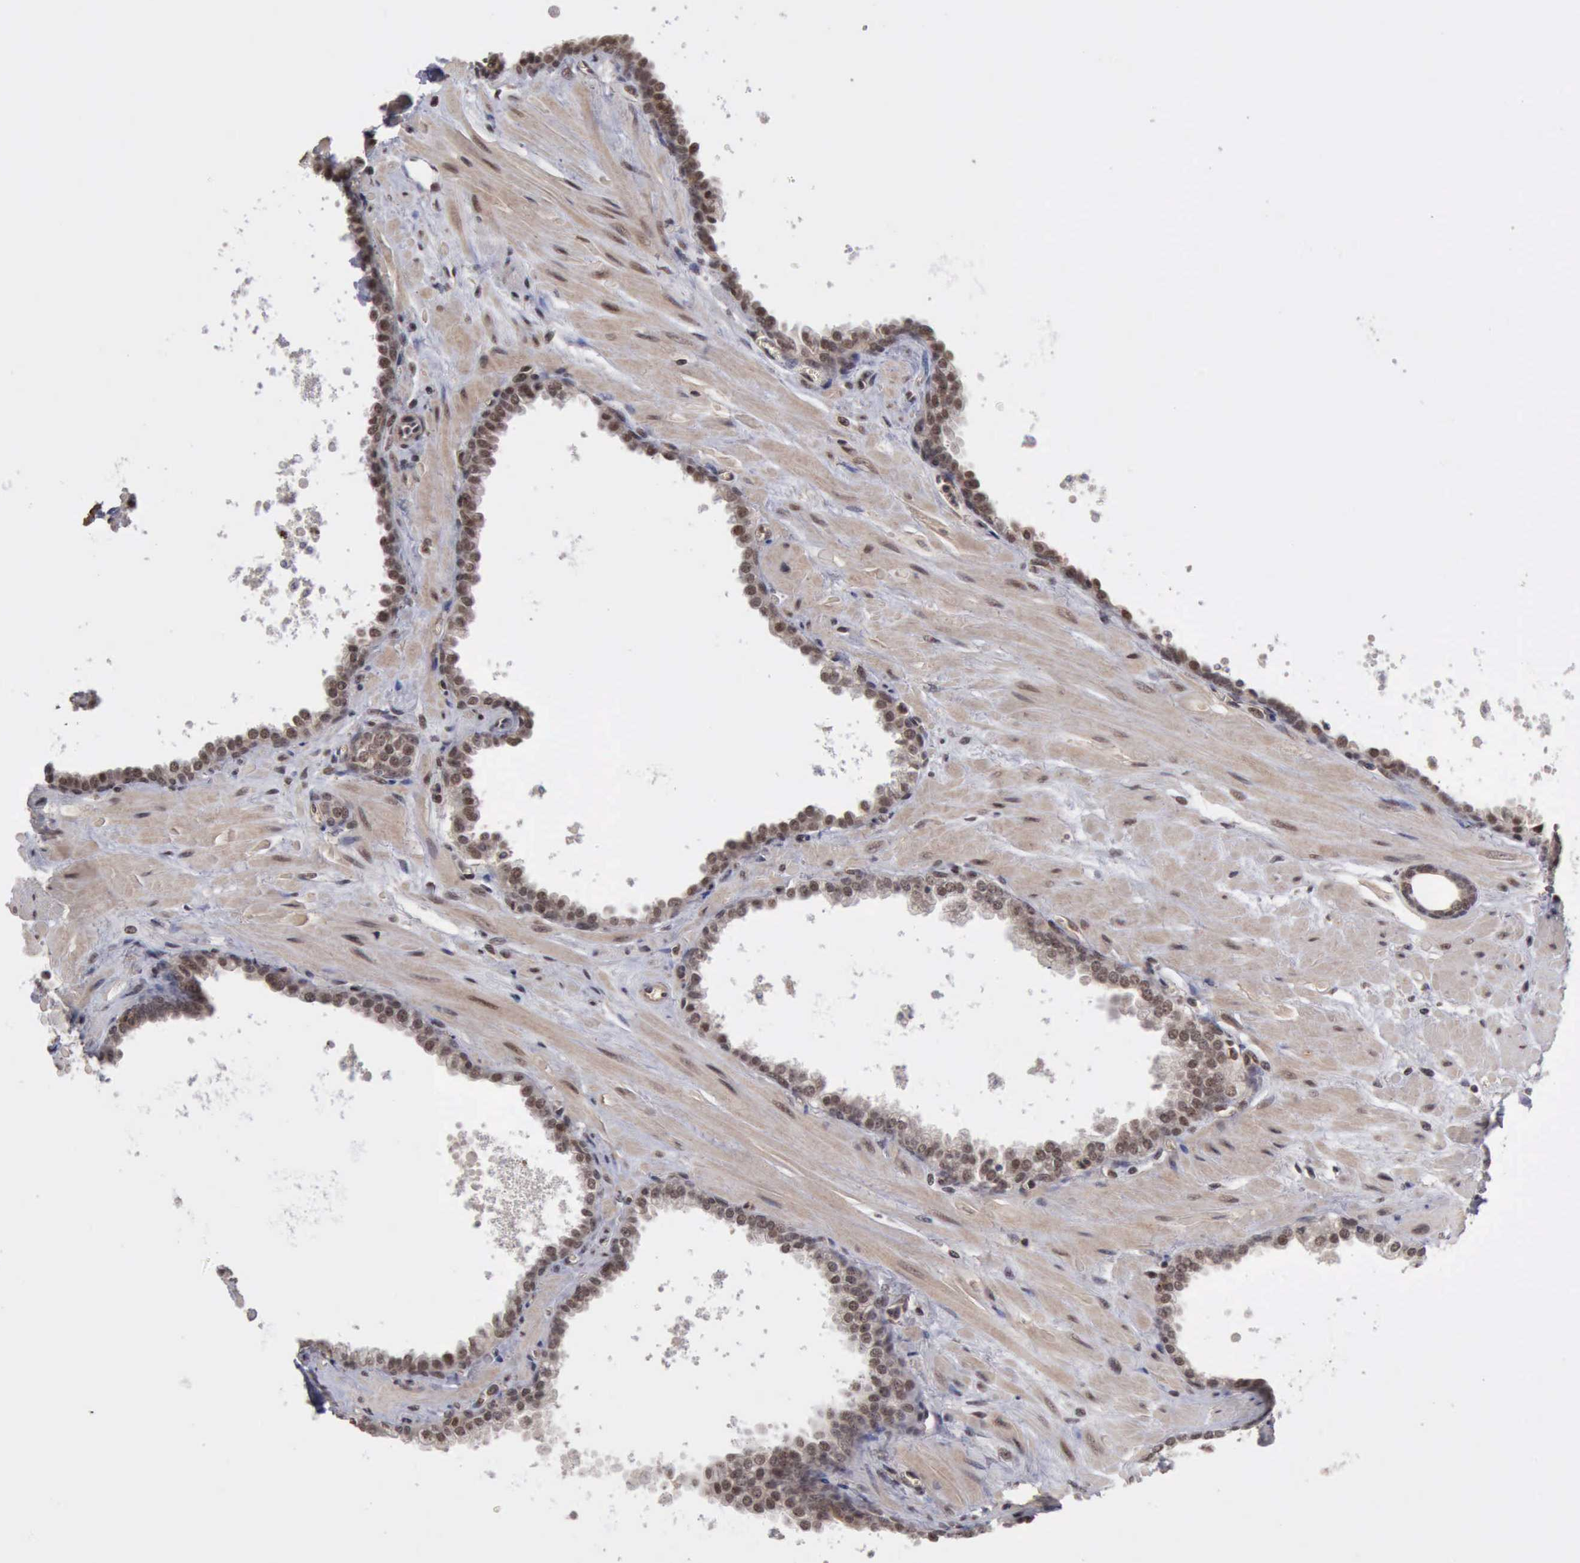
{"staining": {"intensity": "weak", "quantity": ">75%", "location": "cytoplasmic/membranous,nuclear"}, "tissue": "prostate", "cell_type": "Glandular cells", "image_type": "normal", "snomed": [{"axis": "morphology", "description": "Normal tissue, NOS"}, {"axis": "topography", "description": "Prostate"}], "caption": "Immunohistochemistry photomicrograph of unremarkable prostate: prostate stained using immunohistochemistry displays low levels of weak protein expression localized specifically in the cytoplasmic/membranous,nuclear of glandular cells, appearing as a cytoplasmic/membranous,nuclear brown color.", "gene": "CDKN2A", "patient": {"sex": "male", "age": 60}}